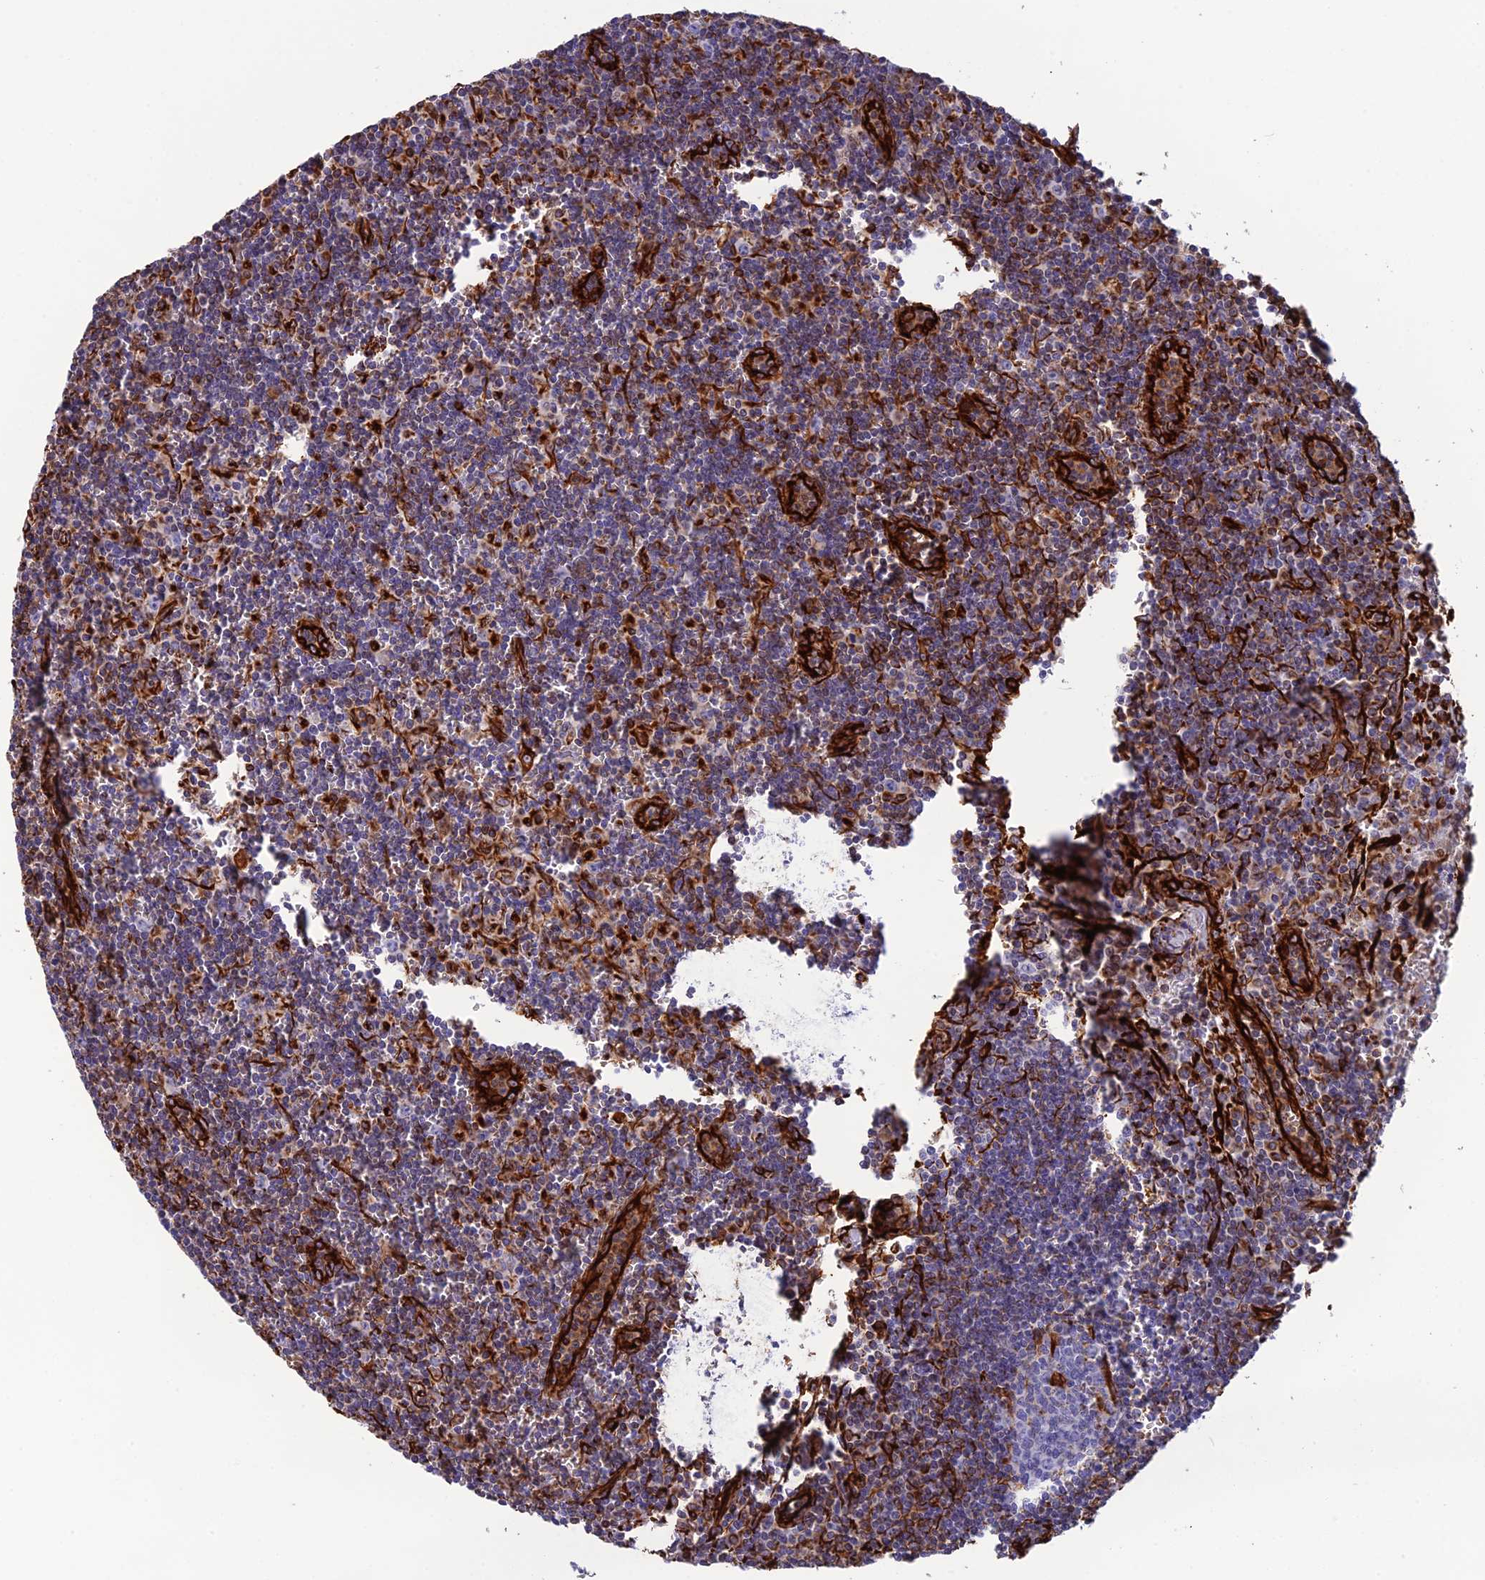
{"staining": {"intensity": "negative", "quantity": "none", "location": "none"}, "tissue": "lymph node", "cell_type": "Germinal center cells", "image_type": "normal", "snomed": [{"axis": "morphology", "description": "Normal tissue, NOS"}, {"axis": "topography", "description": "Lymph node"}], "caption": "This micrograph is of normal lymph node stained with IHC to label a protein in brown with the nuclei are counter-stained blue. There is no expression in germinal center cells.", "gene": "FBXL20", "patient": {"sex": "female", "age": 32}}